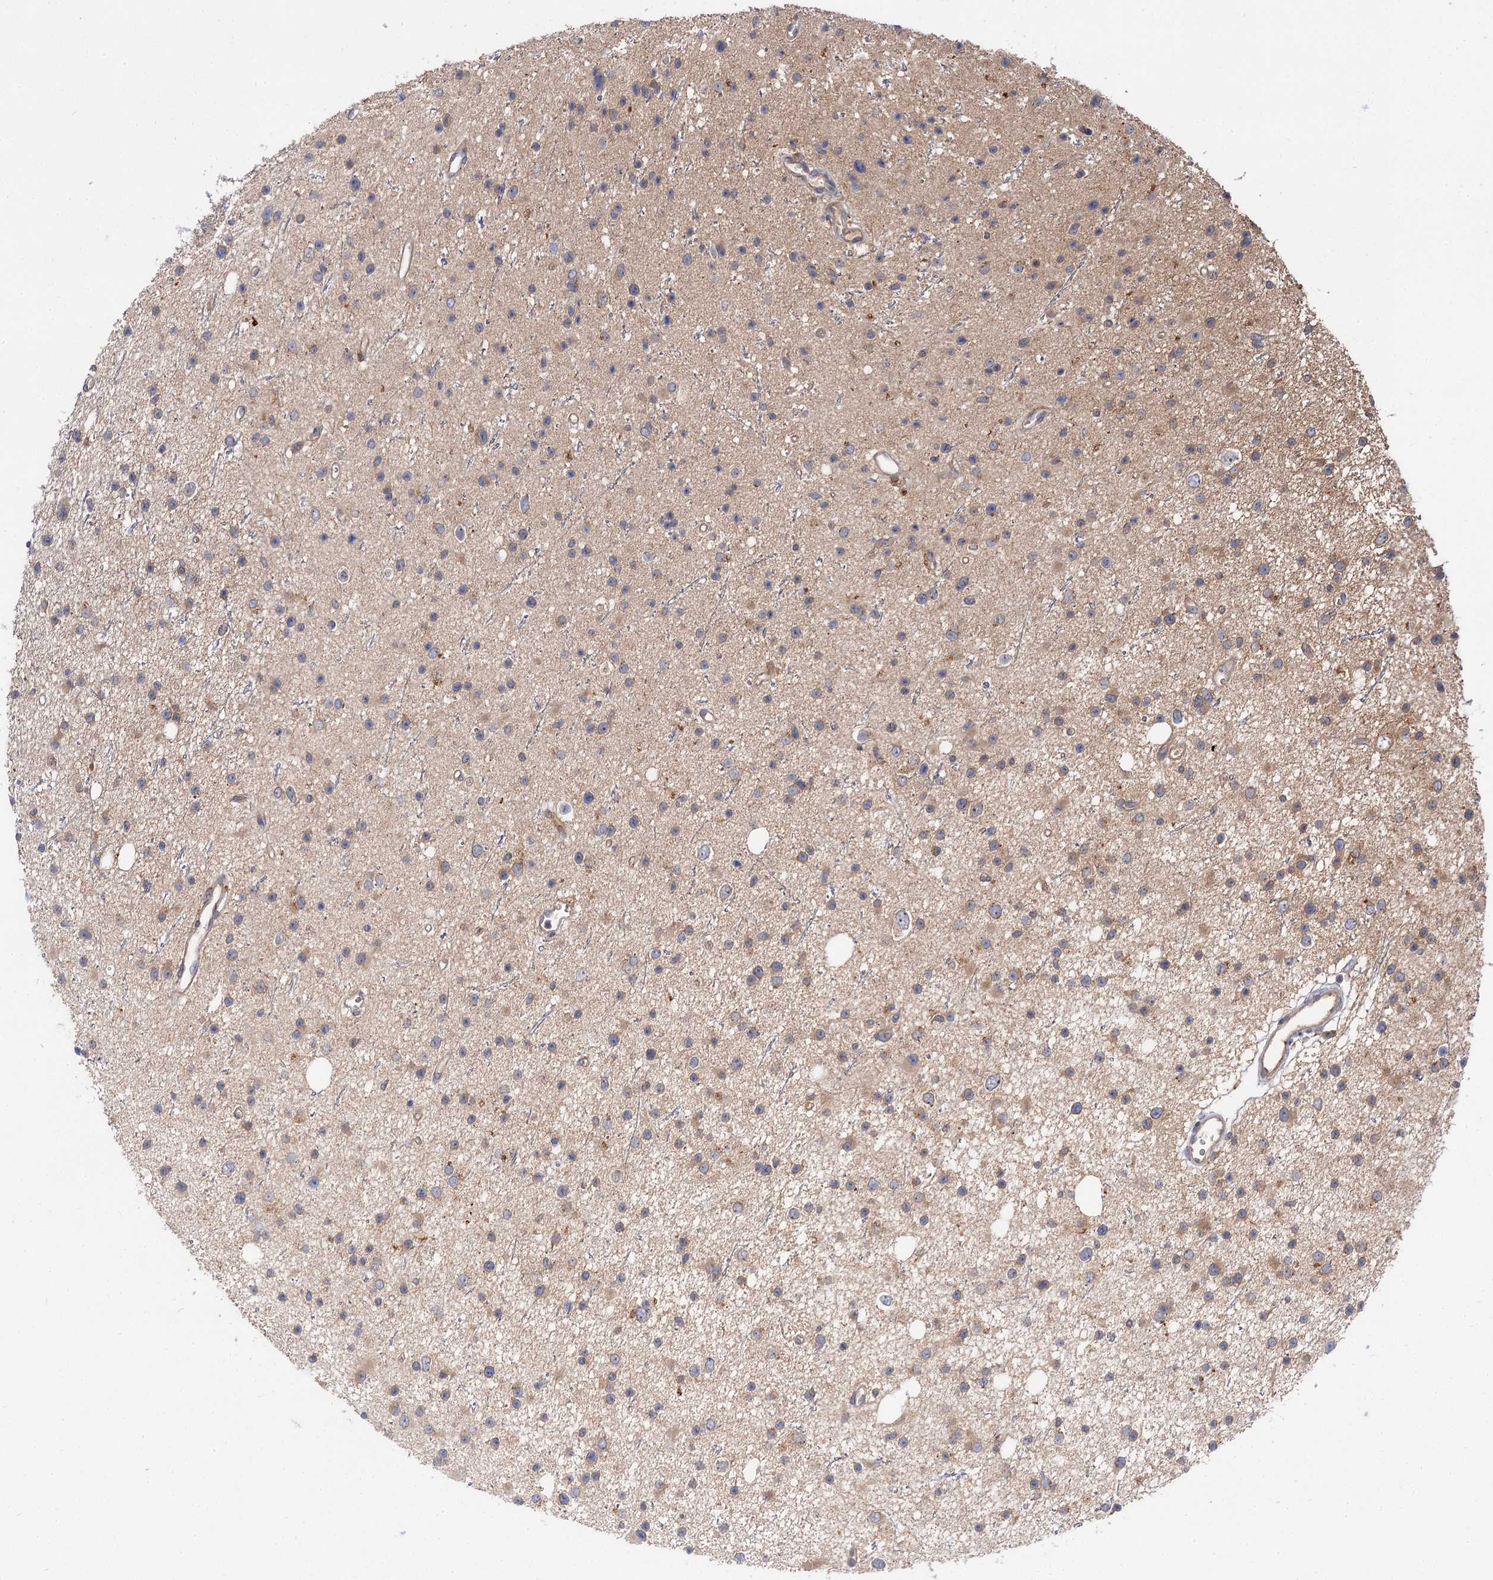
{"staining": {"intensity": "moderate", "quantity": "<25%", "location": "cytoplasmic/membranous"}, "tissue": "glioma", "cell_type": "Tumor cells", "image_type": "cancer", "snomed": [{"axis": "morphology", "description": "Glioma, malignant, Low grade"}, {"axis": "topography", "description": "Cerebral cortex"}], "caption": "Human malignant low-grade glioma stained with a brown dye exhibits moderate cytoplasmic/membranous positive expression in approximately <25% of tumor cells.", "gene": "PATL1", "patient": {"sex": "female", "age": 39}}